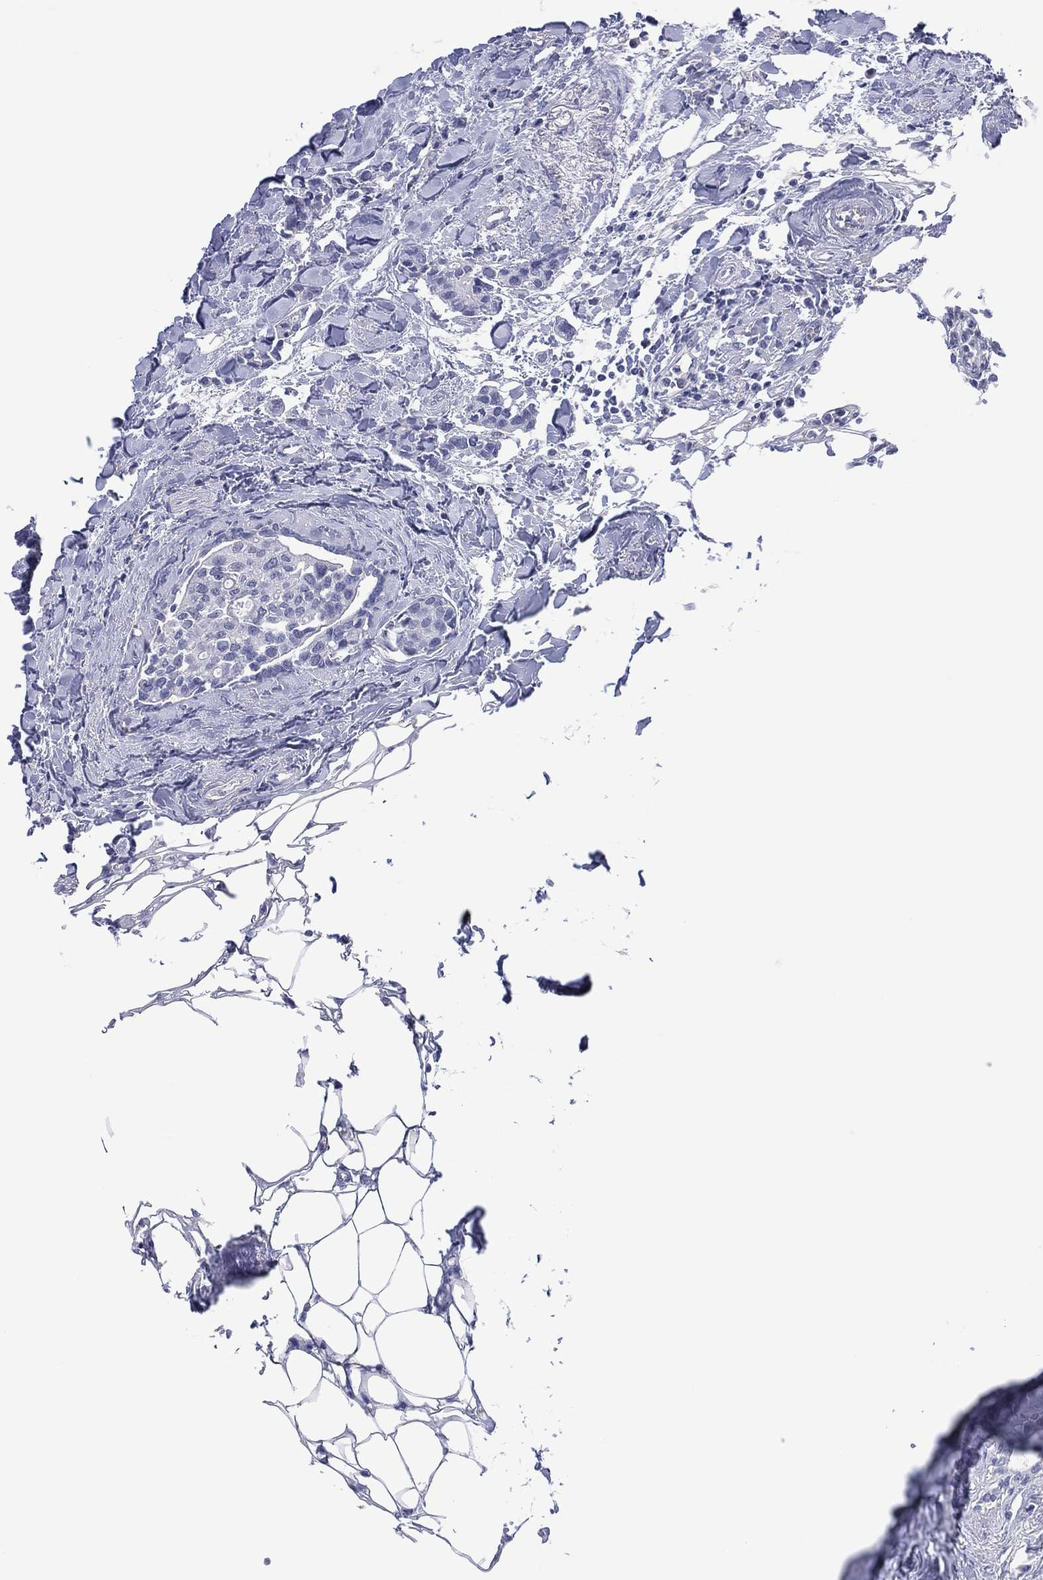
{"staining": {"intensity": "negative", "quantity": "none", "location": "none"}, "tissue": "breast cancer", "cell_type": "Tumor cells", "image_type": "cancer", "snomed": [{"axis": "morphology", "description": "Duct carcinoma"}, {"axis": "topography", "description": "Breast"}], "caption": "IHC of human breast cancer displays no positivity in tumor cells. The staining is performed using DAB (3,3'-diaminobenzidine) brown chromogen with nuclei counter-stained in using hematoxylin.", "gene": "UTF1", "patient": {"sex": "female", "age": 83}}